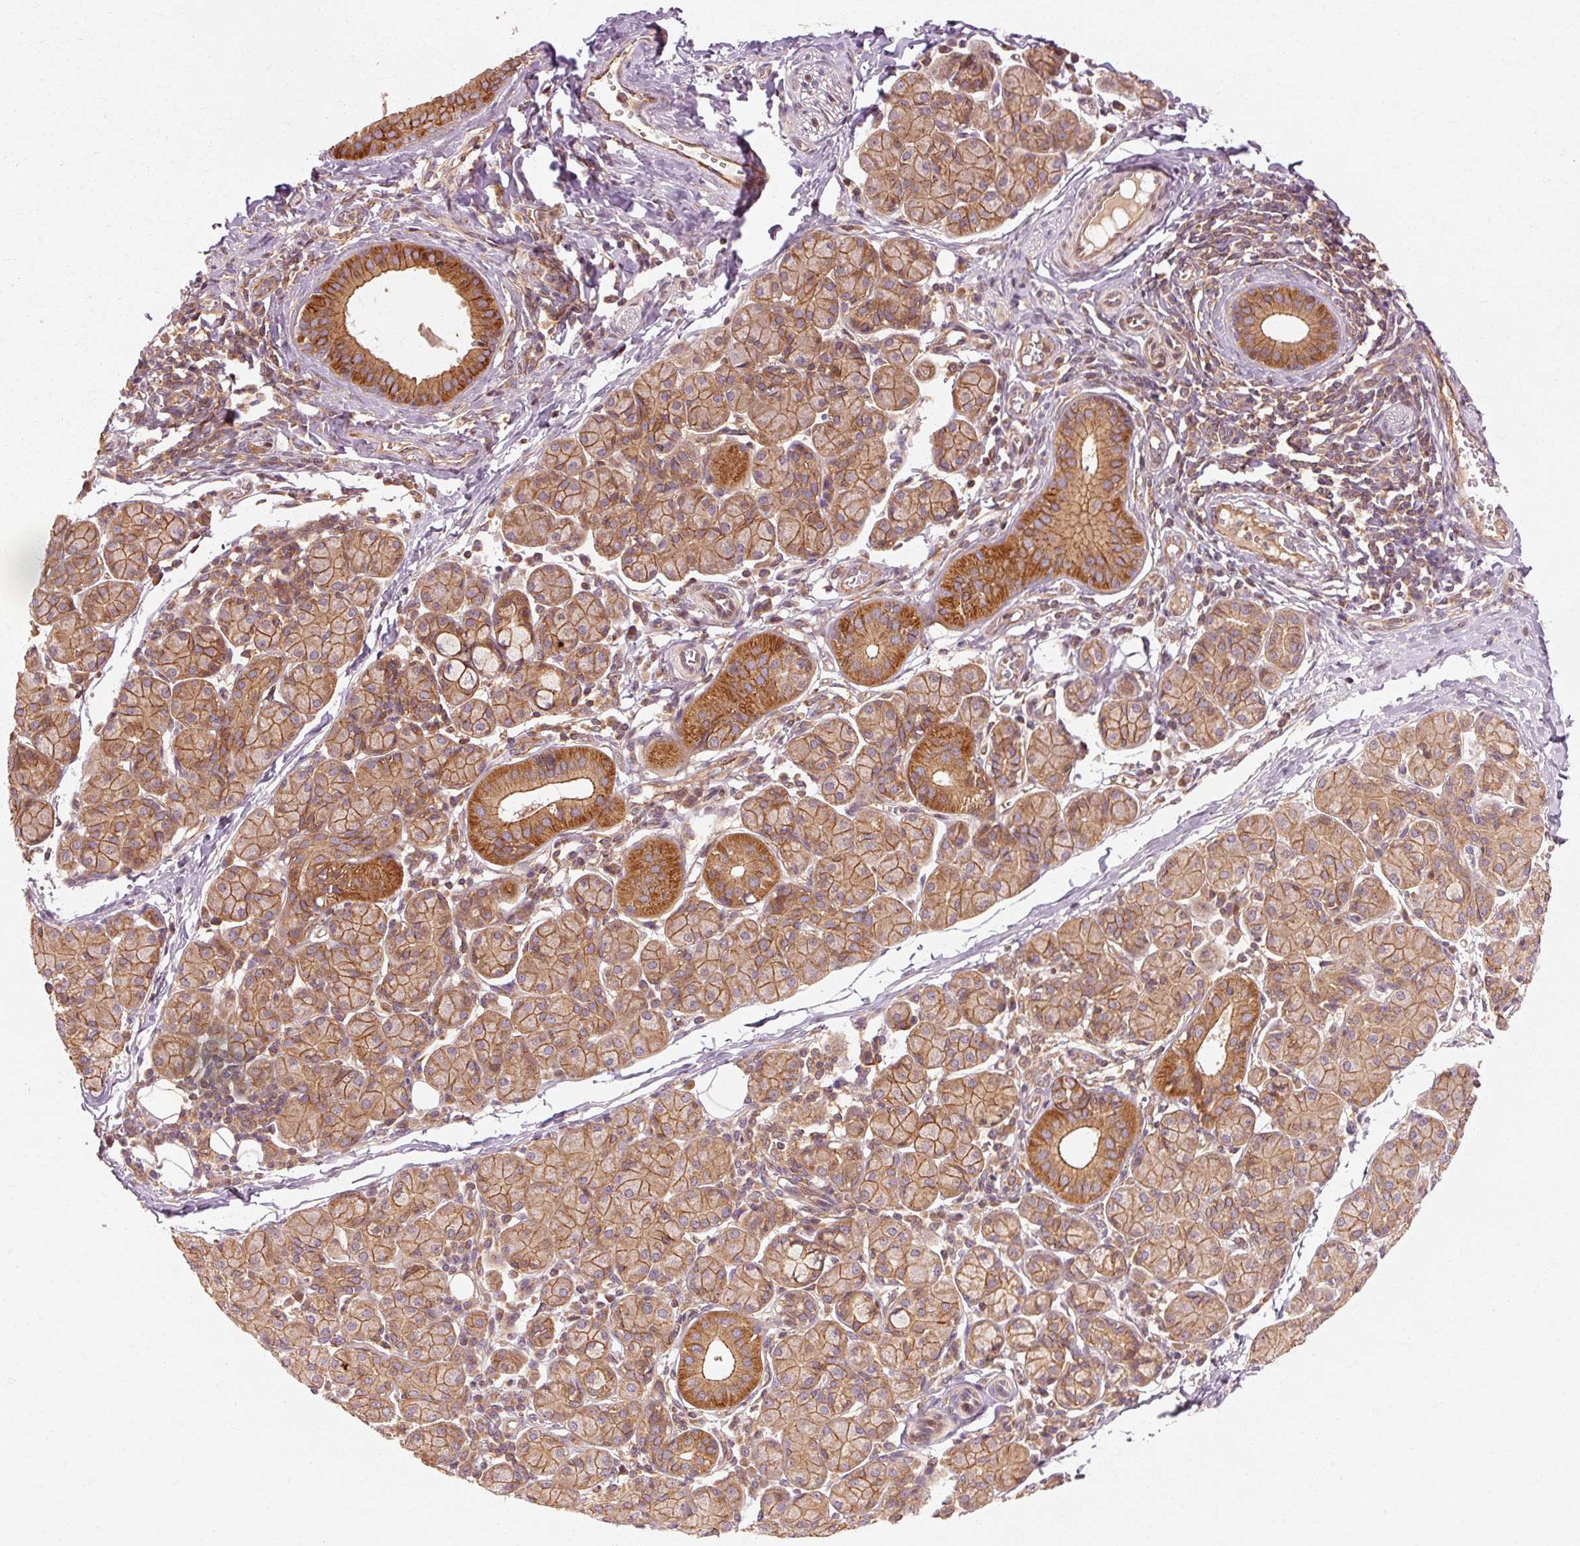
{"staining": {"intensity": "strong", "quantity": "25%-75%", "location": "cytoplasmic/membranous"}, "tissue": "salivary gland", "cell_type": "Glandular cells", "image_type": "normal", "snomed": [{"axis": "morphology", "description": "Normal tissue, NOS"}, {"axis": "morphology", "description": "Inflammation, NOS"}, {"axis": "topography", "description": "Lymph node"}, {"axis": "topography", "description": "Salivary gland"}], "caption": "DAB immunohistochemical staining of normal human salivary gland shows strong cytoplasmic/membranous protein expression in approximately 25%-75% of glandular cells.", "gene": "CTNNA1", "patient": {"sex": "male", "age": 3}}